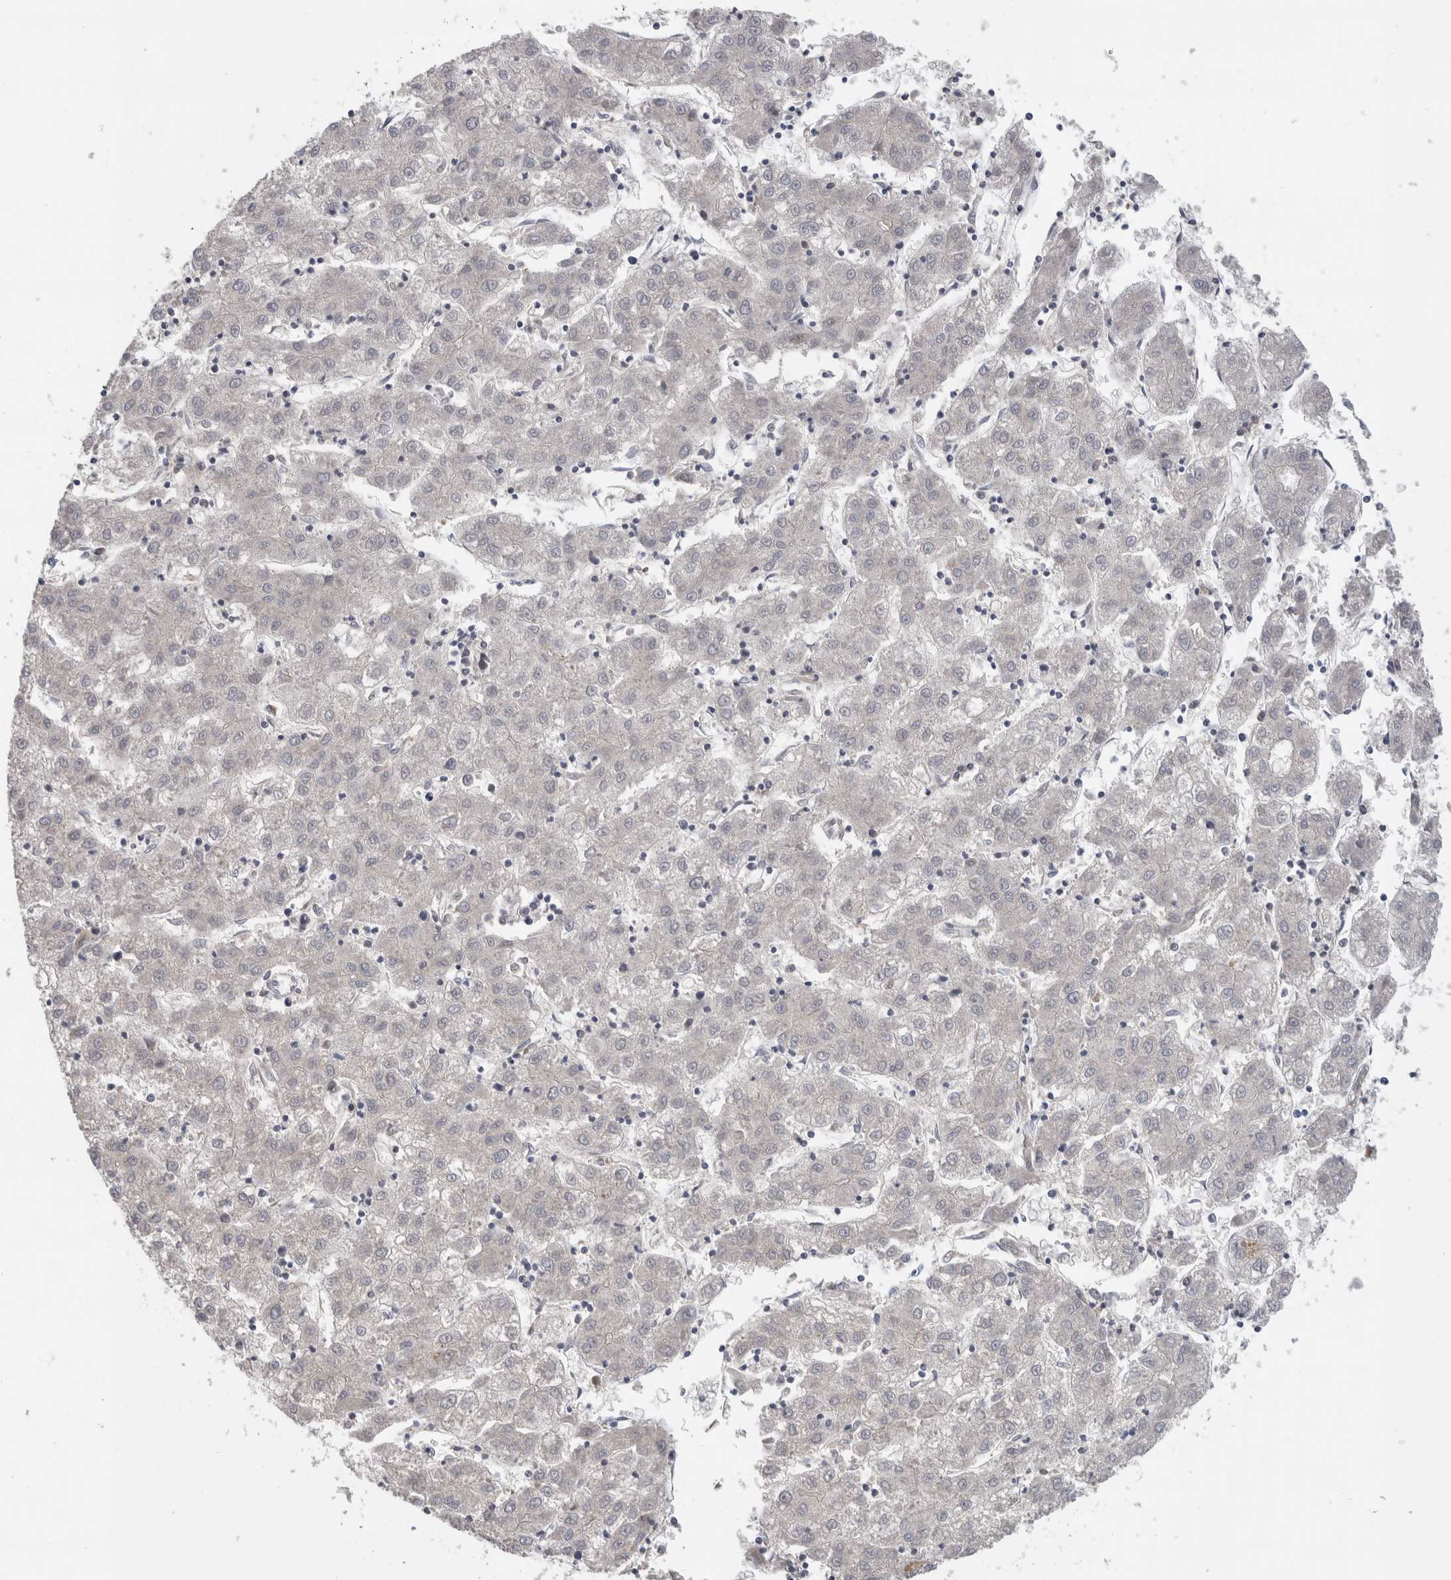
{"staining": {"intensity": "negative", "quantity": "none", "location": "none"}, "tissue": "liver cancer", "cell_type": "Tumor cells", "image_type": "cancer", "snomed": [{"axis": "morphology", "description": "Carcinoma, Hepatocellular, NOS"}, {"axis": "topography", "description": "Liver"}], "caption": "The micrograph shows no staining of tumor cells in liver cancer.", "gene": "MGAT1", "patient": {"sex": "male", "age": 72}}